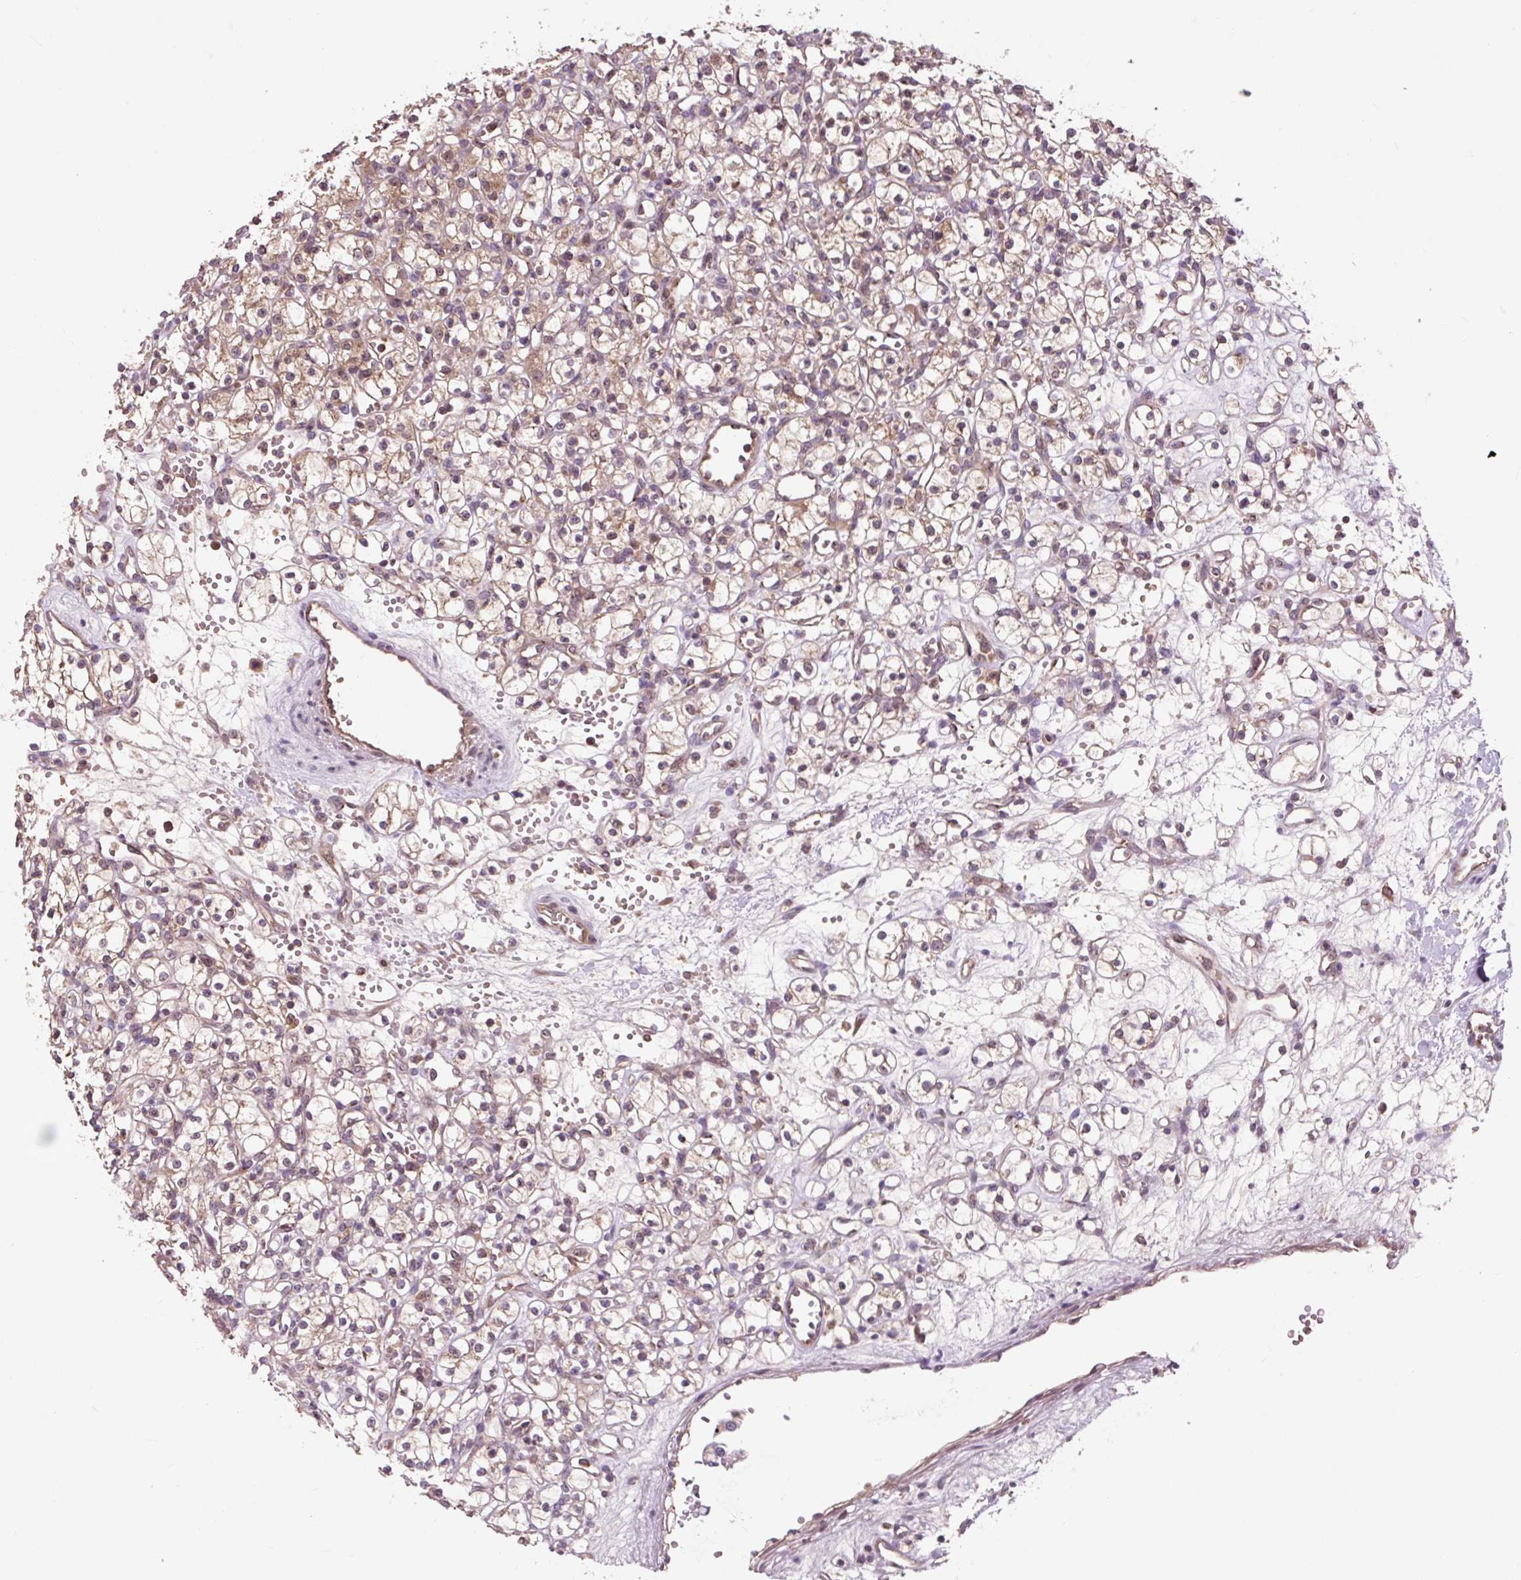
{"staining": {"intensity": "weak", "quantity": "25%-75%", "location": "cytoplasmic/membranous"}, "tissue": "renal cancer", "cell_type": "Tumor cells", "image_type": "cancer", "snomed": [{"axis": "morphology", "description": "Adenocarcinoma, NOS"}, {"axis": "topography", "description": "Kidney"}], "caption": "Protein staining reveals weak cytoplasmic/membranous staining in about 25%-75% of tumor cells in renal cancer (adenocarcinoma).", "gene": "MMS19", "patient": {"sex": "female", "age": 59}}